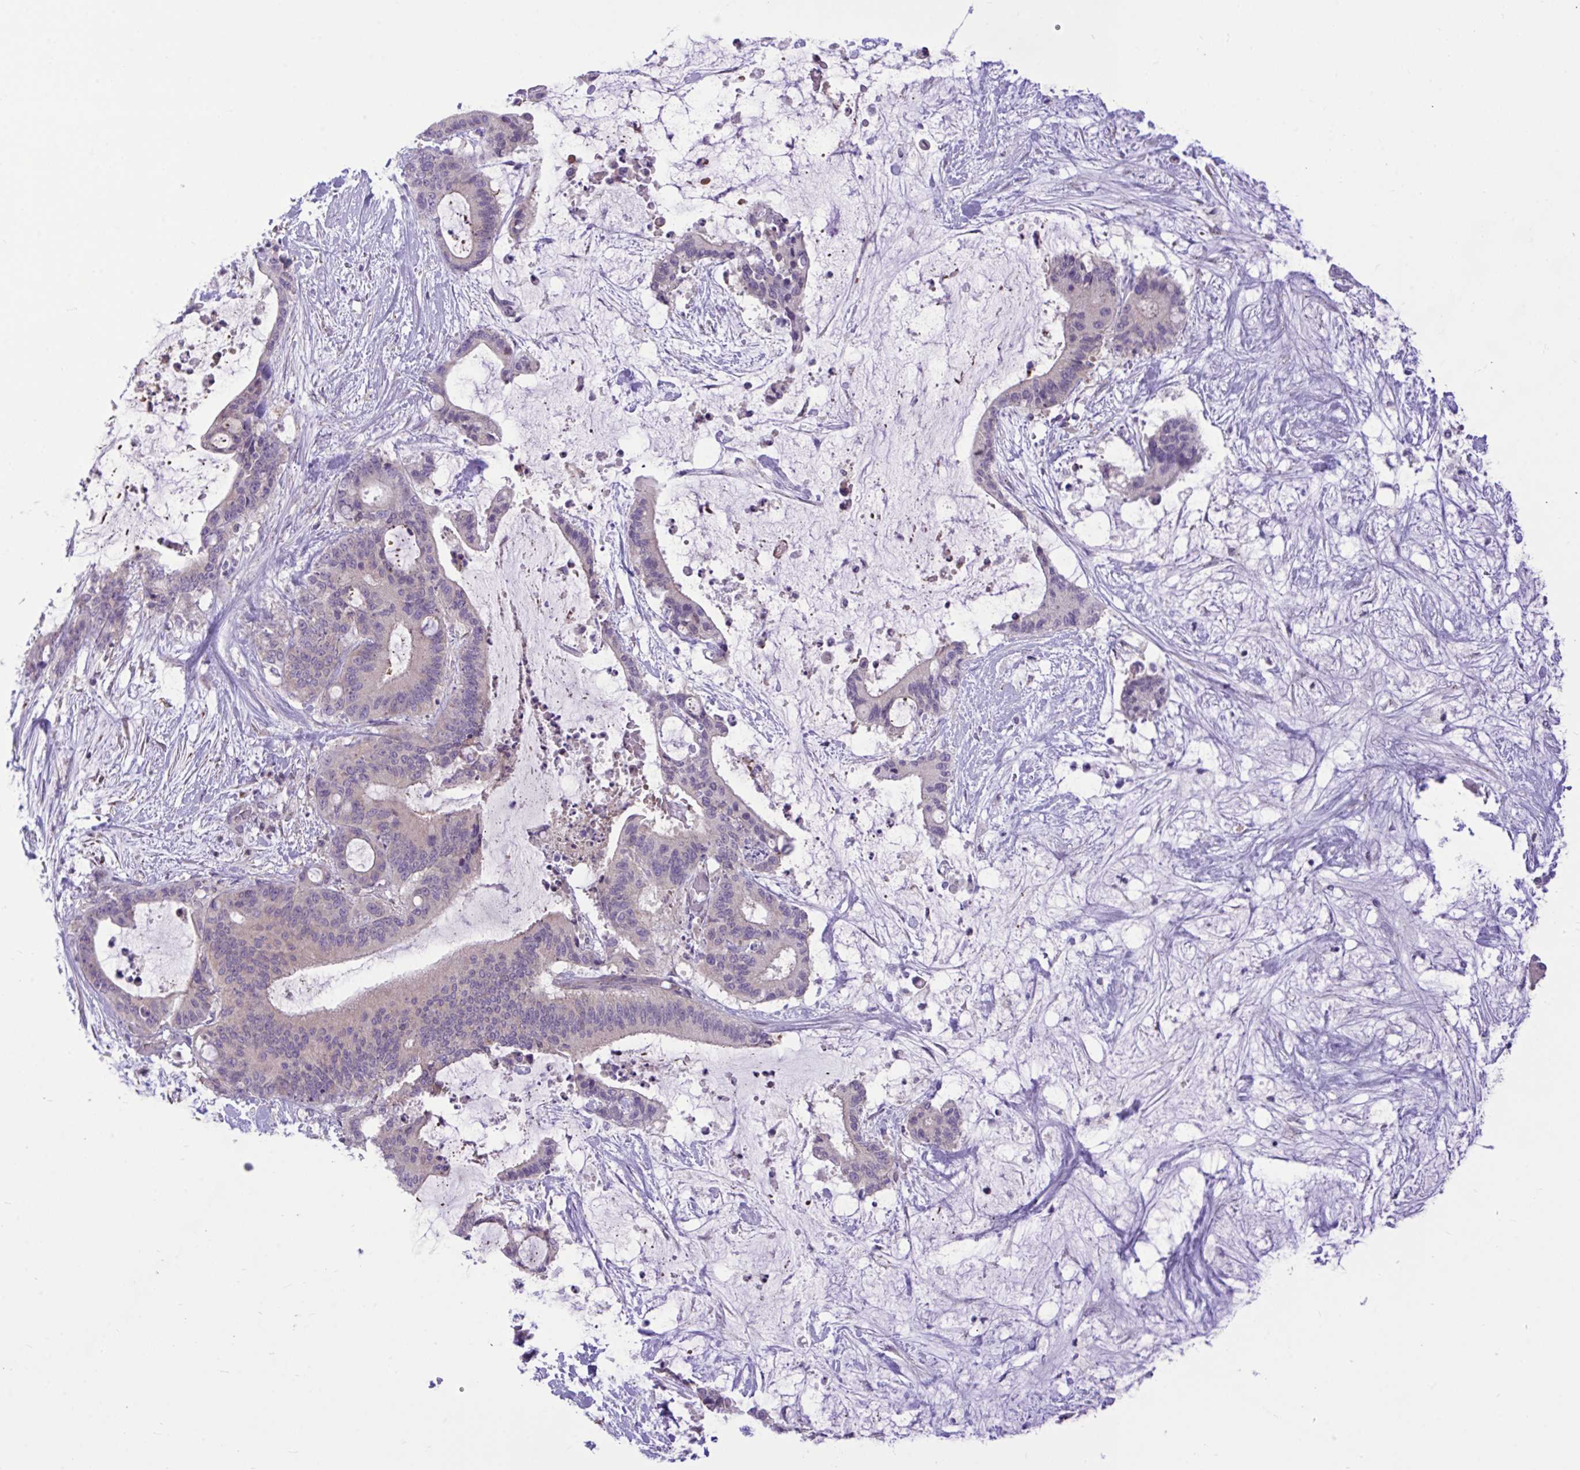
{"staining": {"intensity": "negative", "quantity": "none", "location": "none"}, "tissue": "liver cancer", "cell_type": "Tumor cells", "image_type": "cancer", "snomed": [{"axis": "morphology", "description": "Normal tissue, NOS"}, {"axis": "morphology", "description": "Cholangiocarcinoma"}, {"axis": "topography", "description": "Liver"}, {"axis": "topography", "description": "Peripheral nerve tissue"}], "caption": "An image of cholangiocarcinoma (liver) stained for a protein exhibits no brown staining in tumor cells.", "gene": "CEACAM18", "patient": {"sex": "female", "age": 73}}